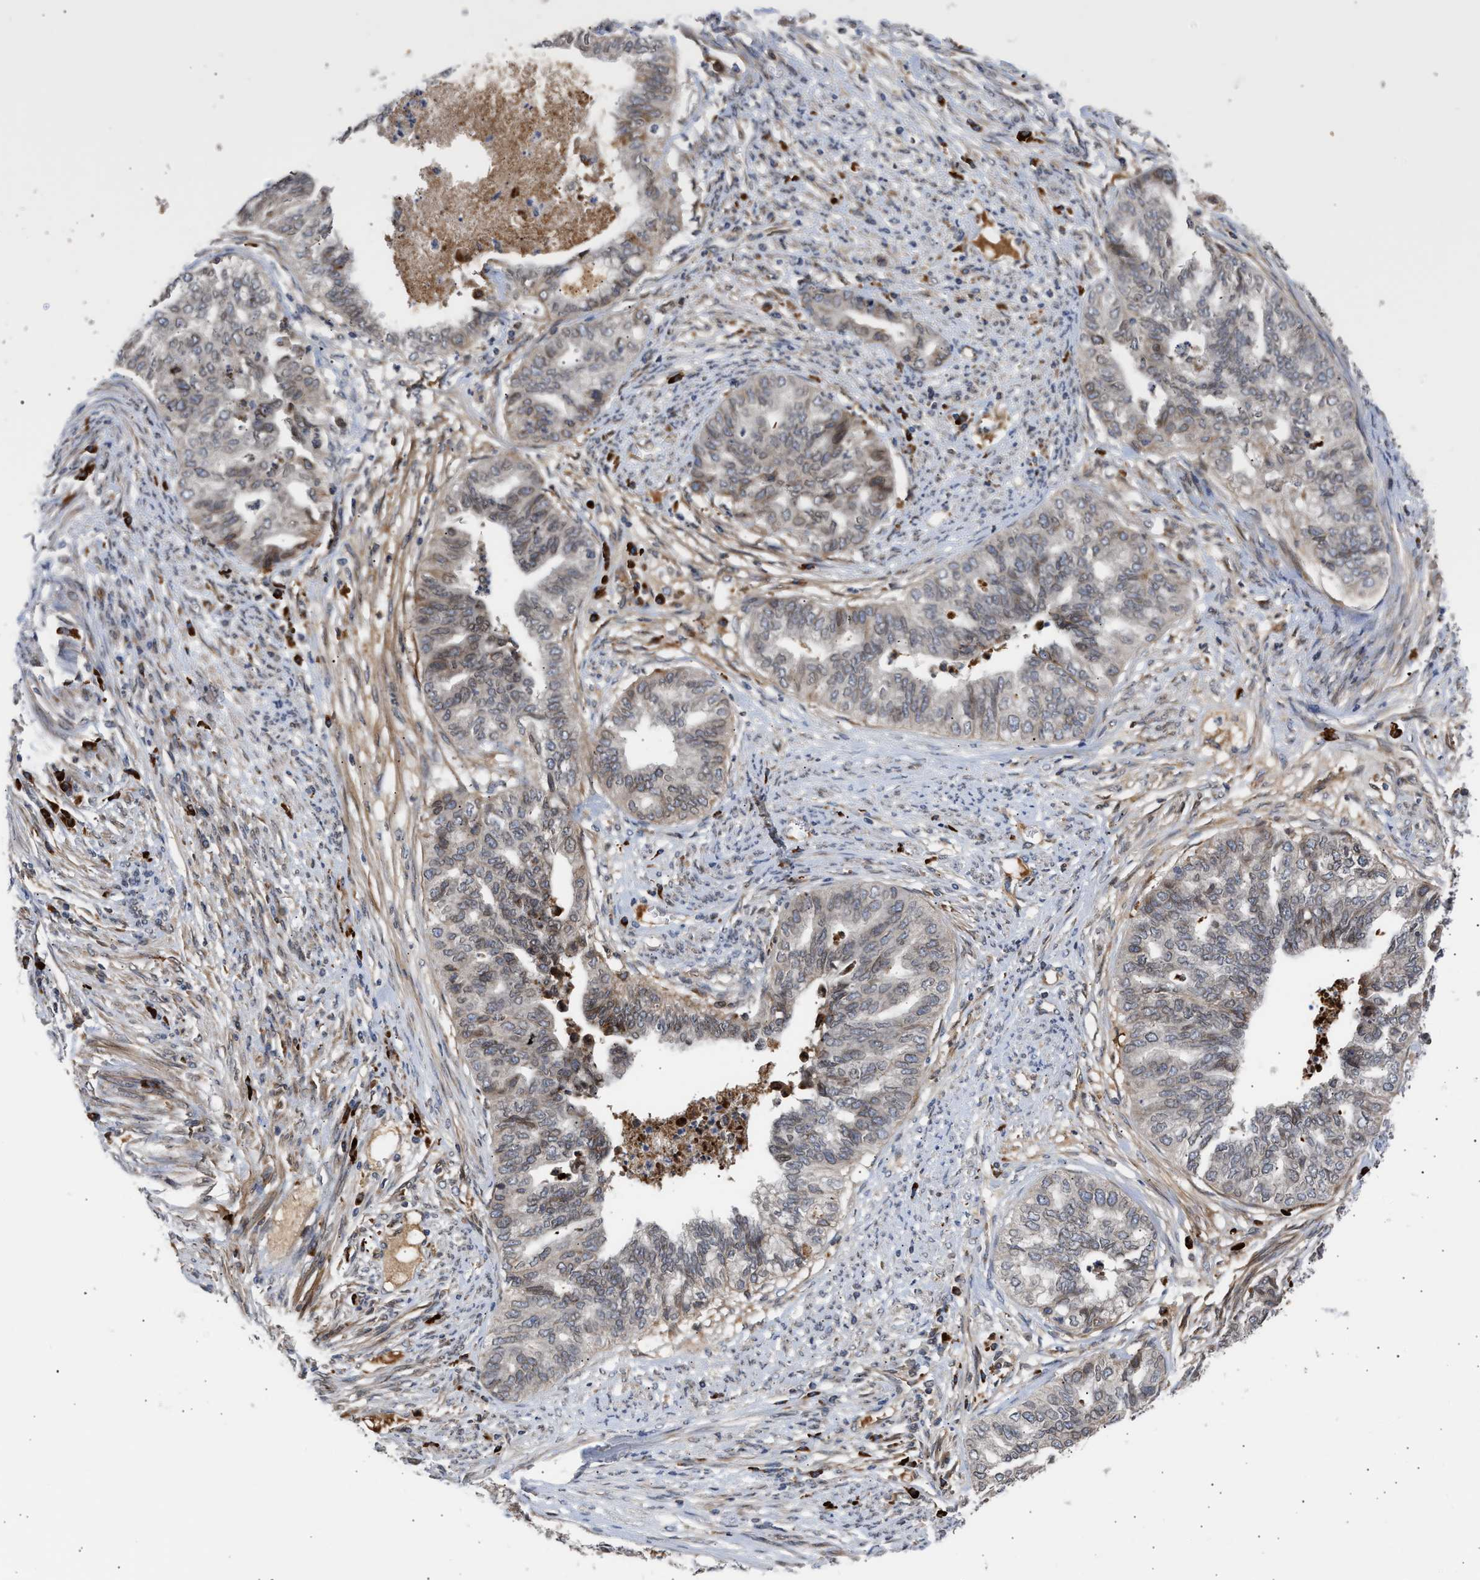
{"staining": {"intensity": "weak", "quantity": "25%-75%", "location": "cytoplasmic/membranous"}, "tissue": "endometrial cancer", "cell_type": "Tumor cells", "image_type": "cancer", "snomed": [{"axis": "morphology", "description": "Adenocarcinoma, NOS"}, {"axis": "topography", "description": "Endometrium"}], "caption": "An immunohistochemistry histopathology image of tumor tissue is shown. Protein staining in brown highlights weak cytoplasmic/membranous positivity in endometrial adenocarcinoma within tumor cells. The protein of interest is shown in brown color, while the nuclei are stained blue.", "gene": "NUP62", "patient": {"sex": "female", "age": 79}}